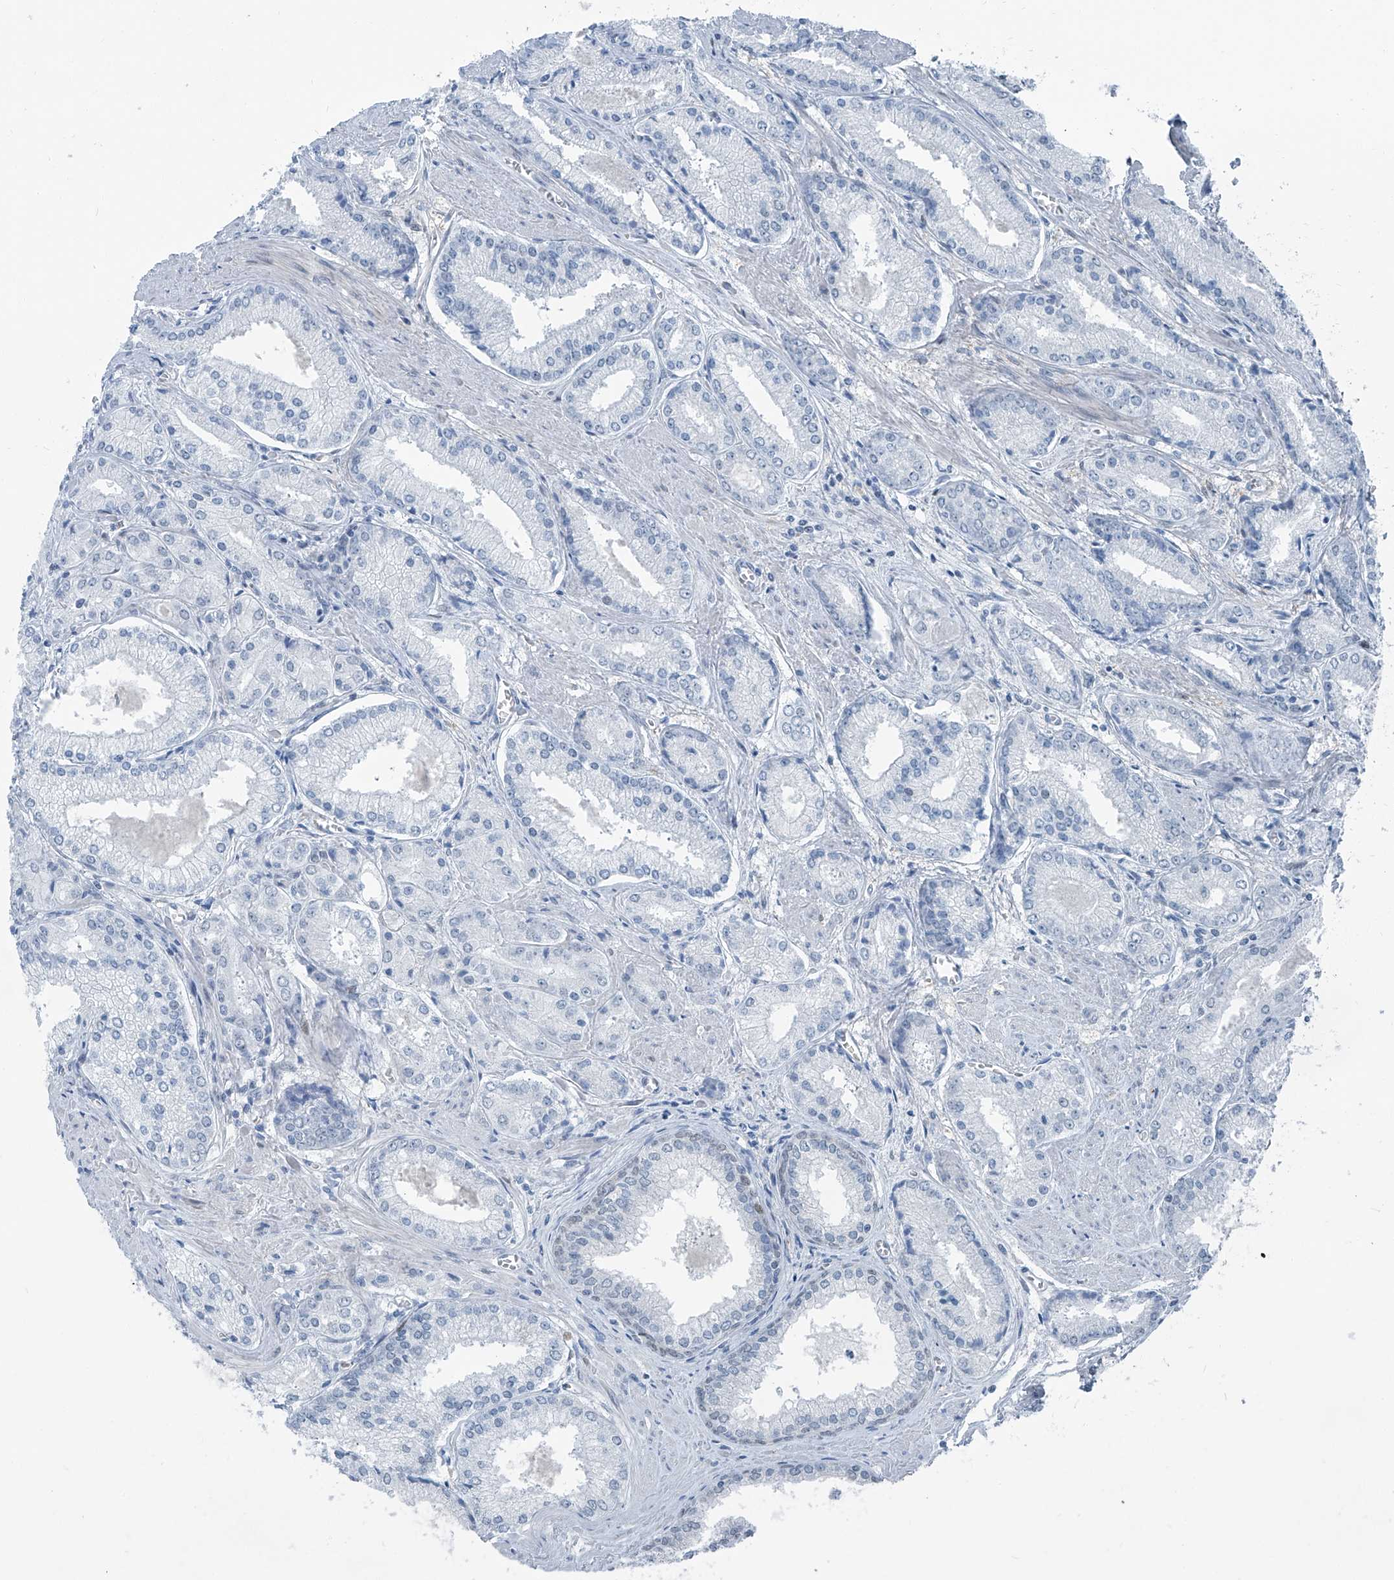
{"staining": {"intensity": "negative", "quantity": "none", "location": "none"}, "tissue": "prostate cancer", "cell_type": "Tumor cells", "image_type": "cancer", "snomed": [{"axis": "morphology", "description": "Adenocarcinoma, Low grade"}, {"axis": "topography", "description": "Prostate"}], "caption": "The IHC micrograph has no significant expression in tumor cells of prostate low-grade adenocarcinoma tissue. (Stains: DAB immunohistochemistry (IHC) with hematoxylin counter stain, Microscopy: brightfield microscopy at high magnification).", "gene": "RGN", "patient": {"sex": "male", "age": 54}}